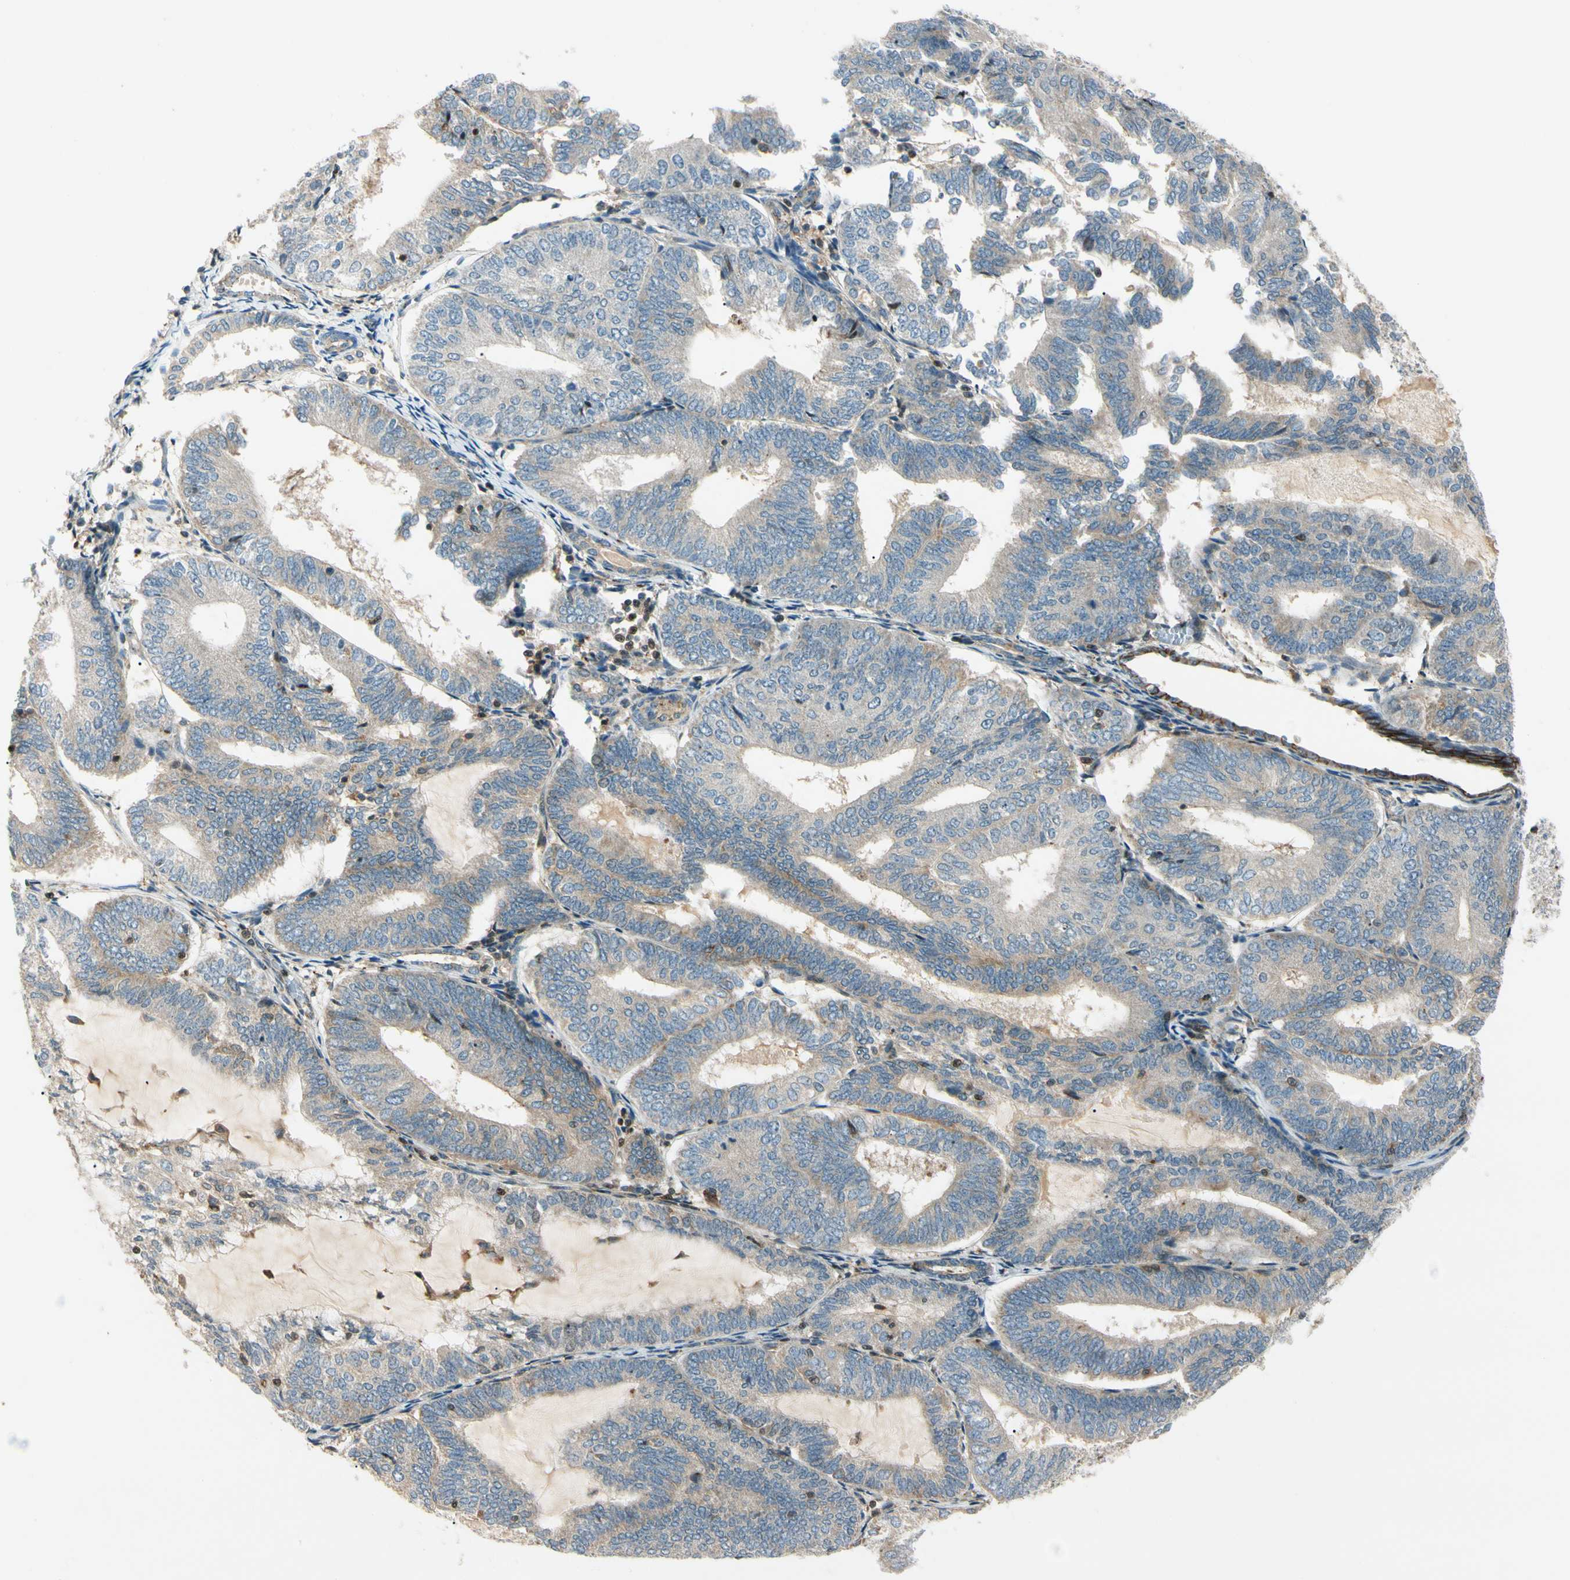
{"staining": {"intensity": "weak", "quantity": ">75%", "location": "cytoplasmic/membranous"}, "tissue": "endometrial cancer", "cell_type": "Tumor cells", "image_type": "cancer", "snomed": [{"axis": "morphology", "description": "Adenocarcinoma, NOS"}, {"axis": "topography", "description": "Endometrium"}], "caption": "Weak cytoplasmic/membranous expression is identified in about >75% of tumor cells in endometrial cancer (adenocarcinoma).", "gene": "CDH6", "patient": {"sex": "female", "age": 81}}